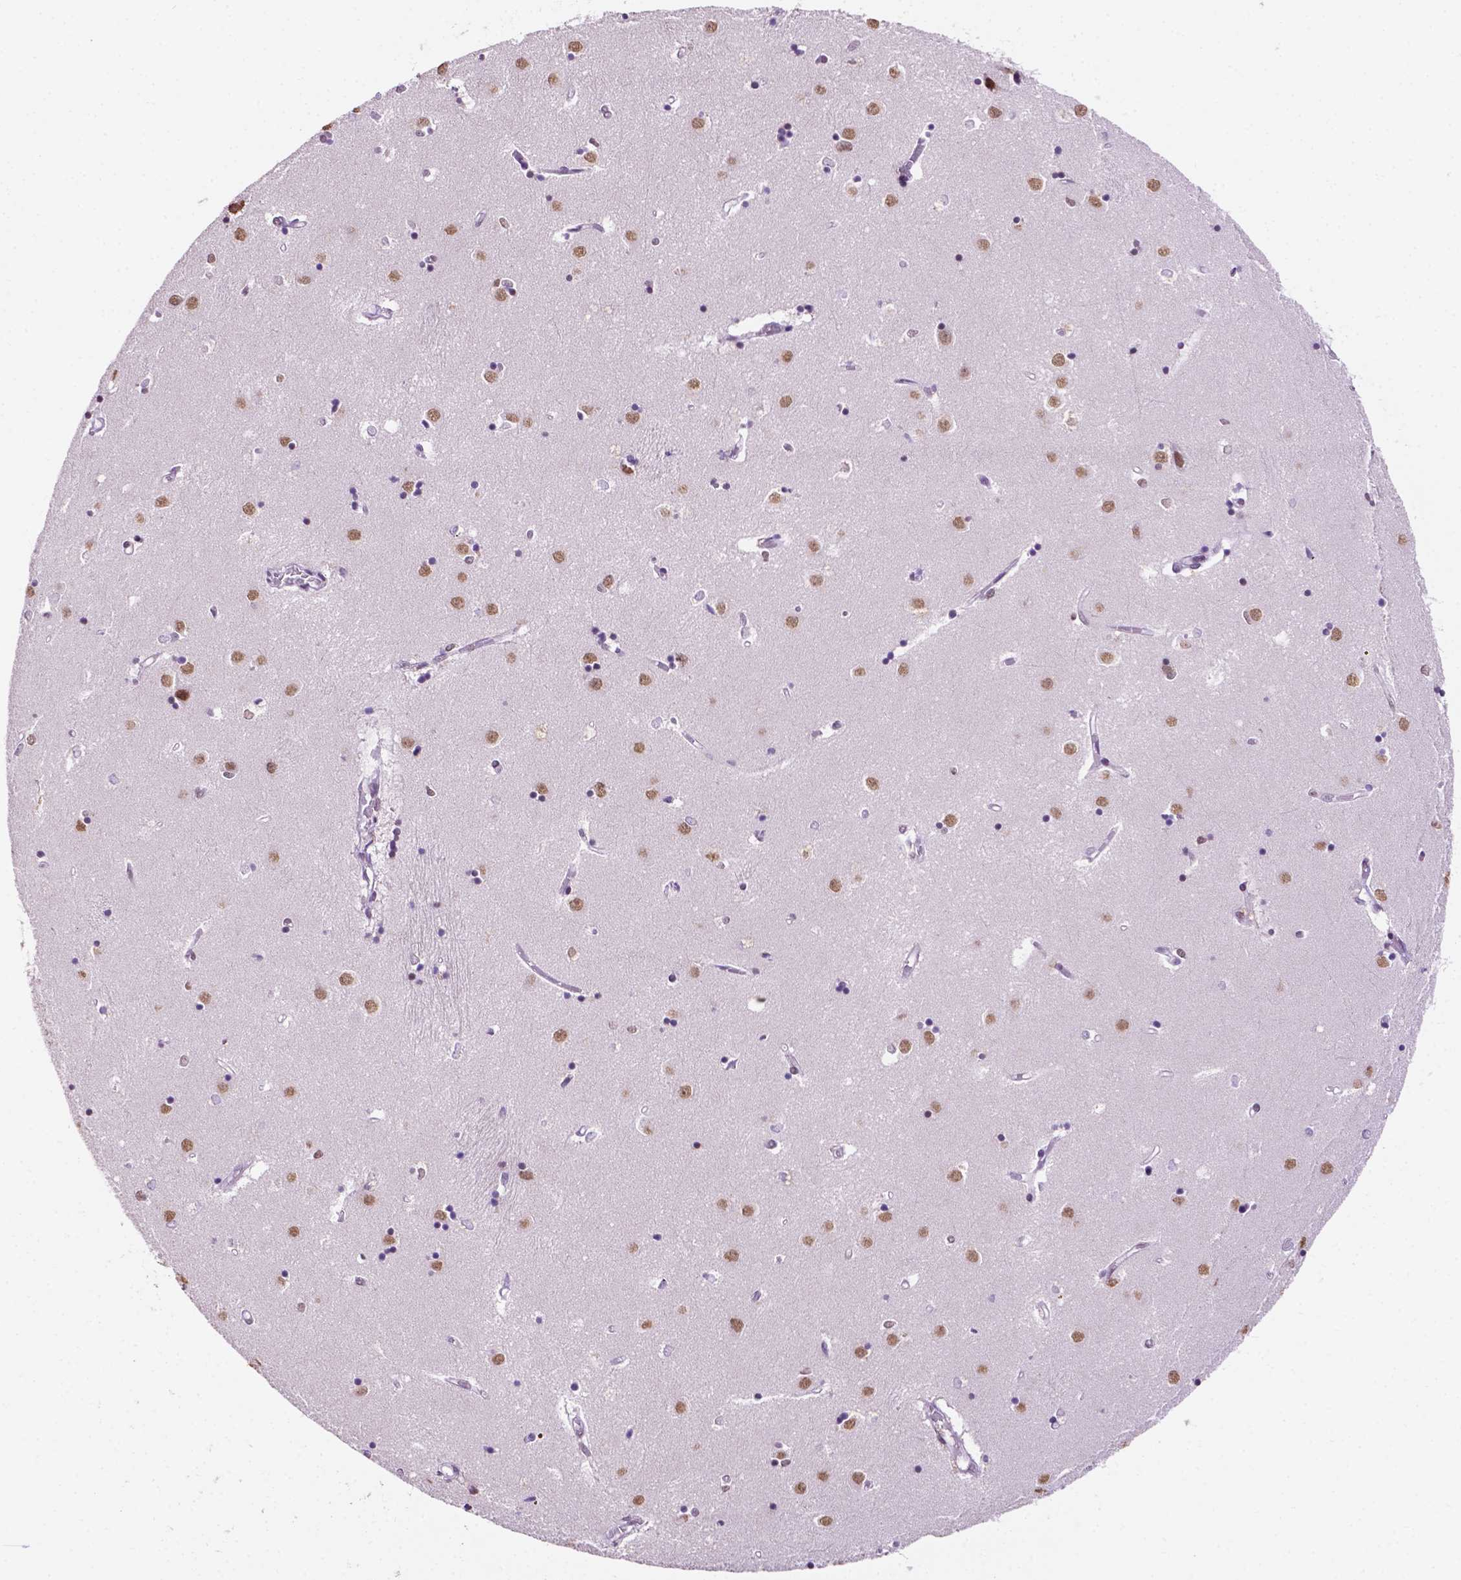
{"staining": {"intensity": "moderate", "quantity": "<25%", "location": "nuclear"}, "tissue": "caudate", "cell_type": "Glial cells", "image_type": "normal", "snomed": [{"axis": "morphology", "description": "Normal tissue, NOS"}, {"axis": "topography", "description": "Lateral ventricle wall"}], "caption": "Approximately <25% of glial cells in benign human caudate reveal moderate nuclear protein expression as visualized by brown immunohistochemical staining.", "gene": "PTPN6", "patient": {"sex": "male", "age": 54}}